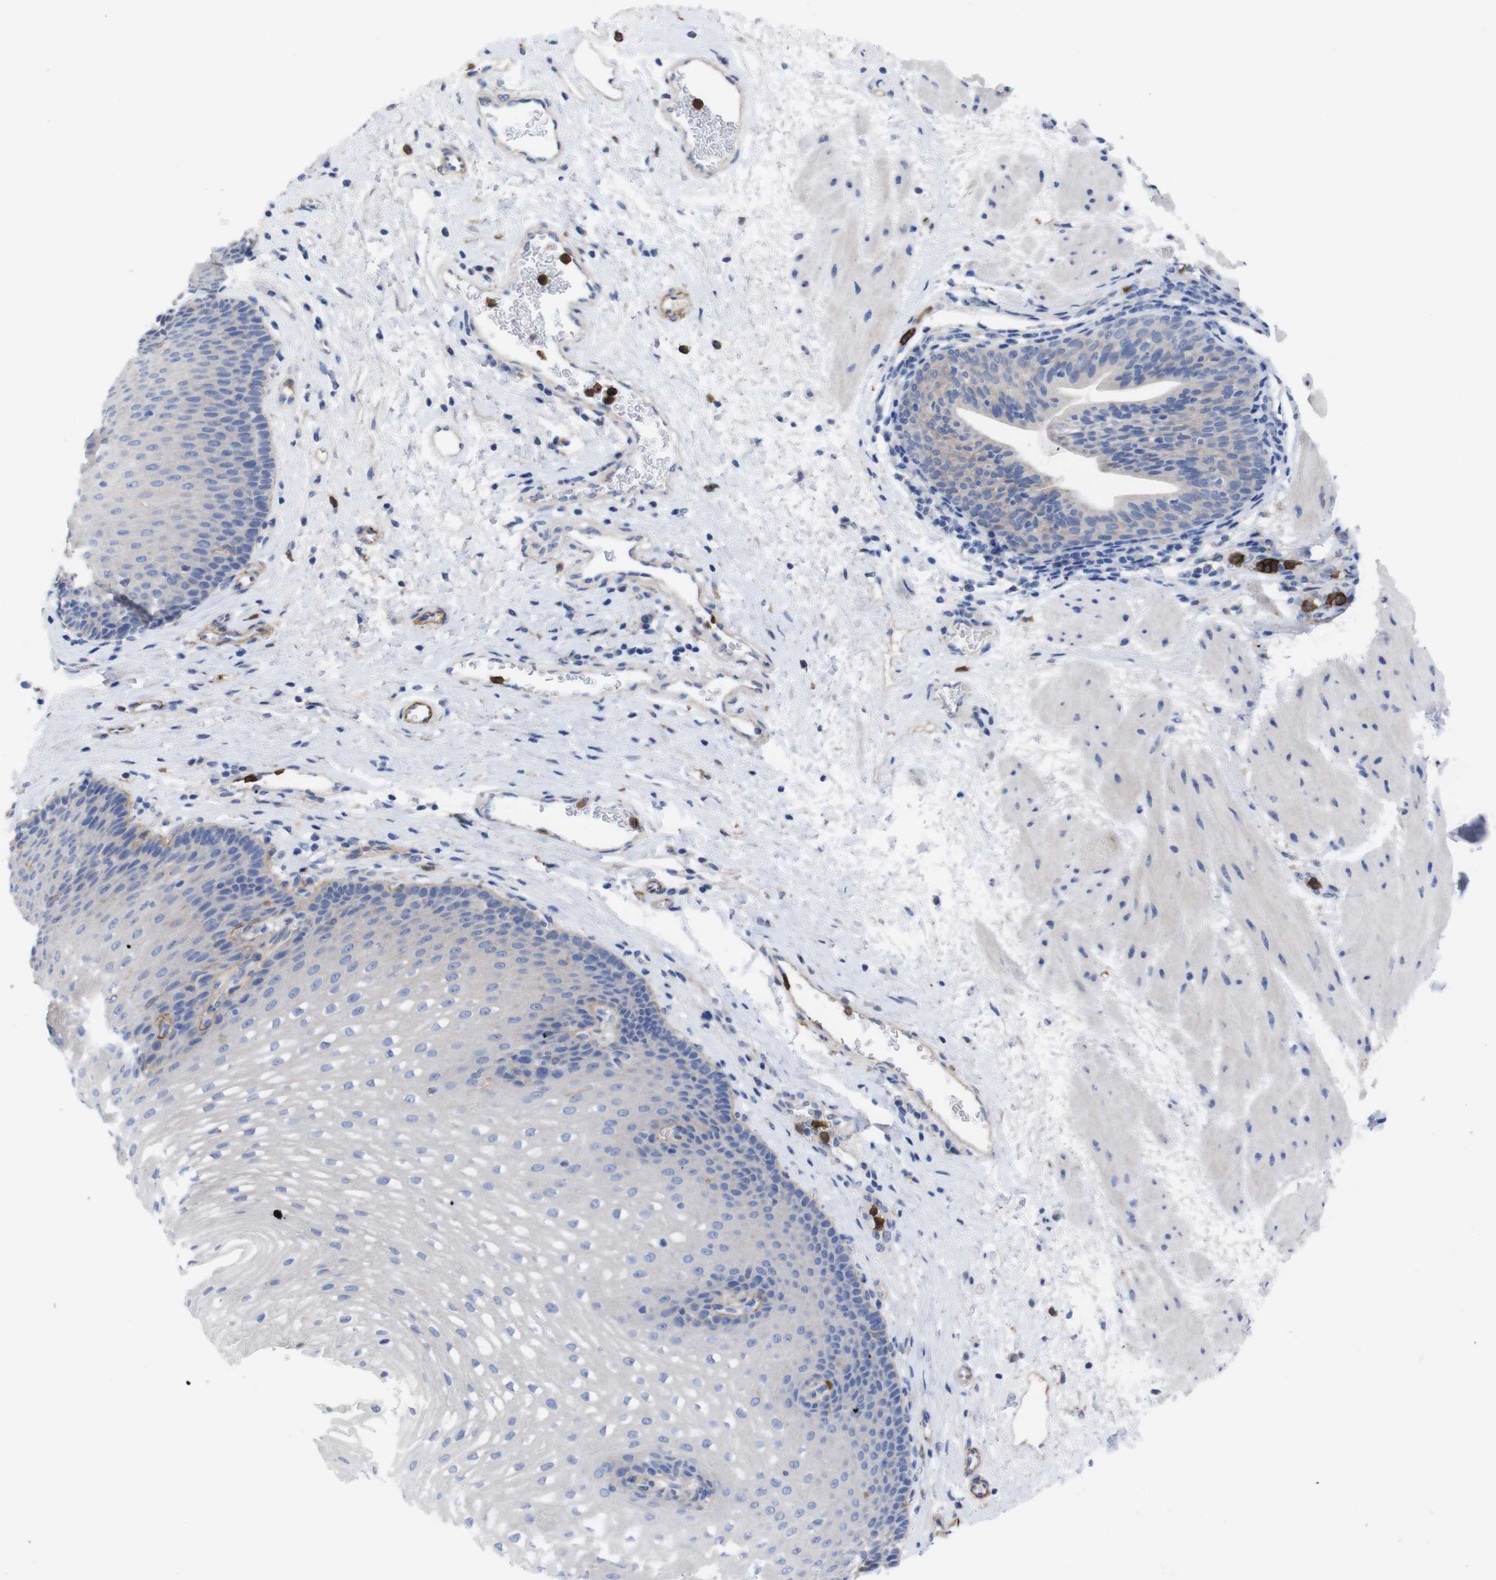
{"staining": {"intensity": "negative", "quantity": "none", "location": "none"}, "tissue": "esophagus", "cell_type": "Squamous epithelial cells", "image_type": "normal", "snomed": [{"axis": "morphology", "description": "Normal tissue, NOS"}, {"axis": "topography", "description": "Esophagus"}], "caption": "The image shows no staining of squamous epithelial cells in unremarkable esophagus. Brightfield microscopy of immunohistochemistry (IHC) stained with DAB (3,3'-diaminobenzidine) (brown) and hematoxylin (blue), captured at high magnification.", "gene": "C5AR1", "patient": {"sex": "male", "age": 48}}